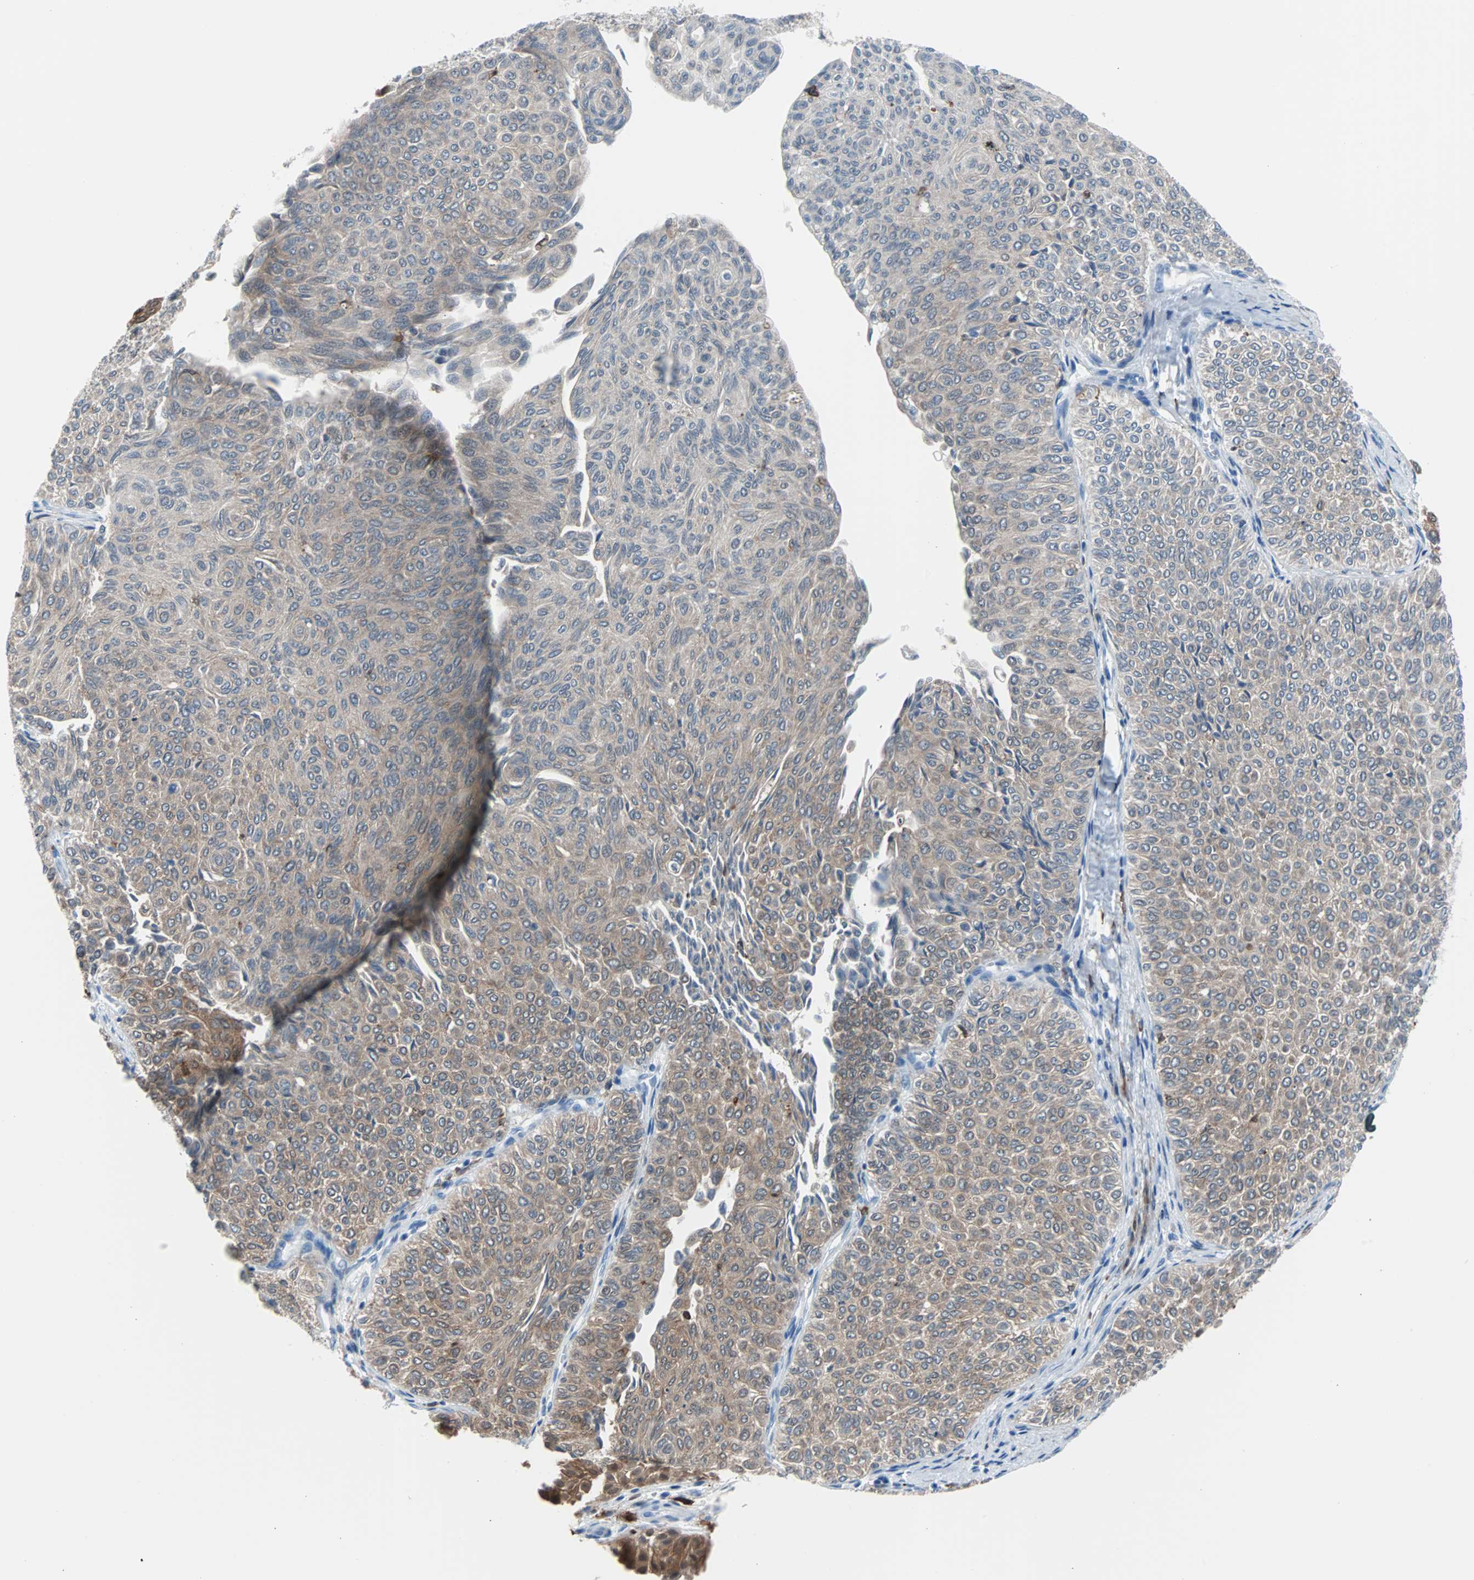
{"staining": {"intensity": "moderate", "quantity": "25%-75%", "location": "cytoplasmic/membranous"}, "tissue": "urothelial cancer", "cell_type": "Tumor cells", "image_type": "cancer", "snomed": [{"axis": "morphology", "description": "Urothelial carcinoma, Low grade"}, {"axis": "topography", "description": "Urinary bladder"}], "caption": "Approximately 25%-75% of tumor cells in low-grade urothelial carcinoma exhibit moderate cytoplasmic/membranous protein positivity as visualized by brown immunohistochemical staining.", "gene": "SYK", "patient": {"sex": "male", "age": 78}}